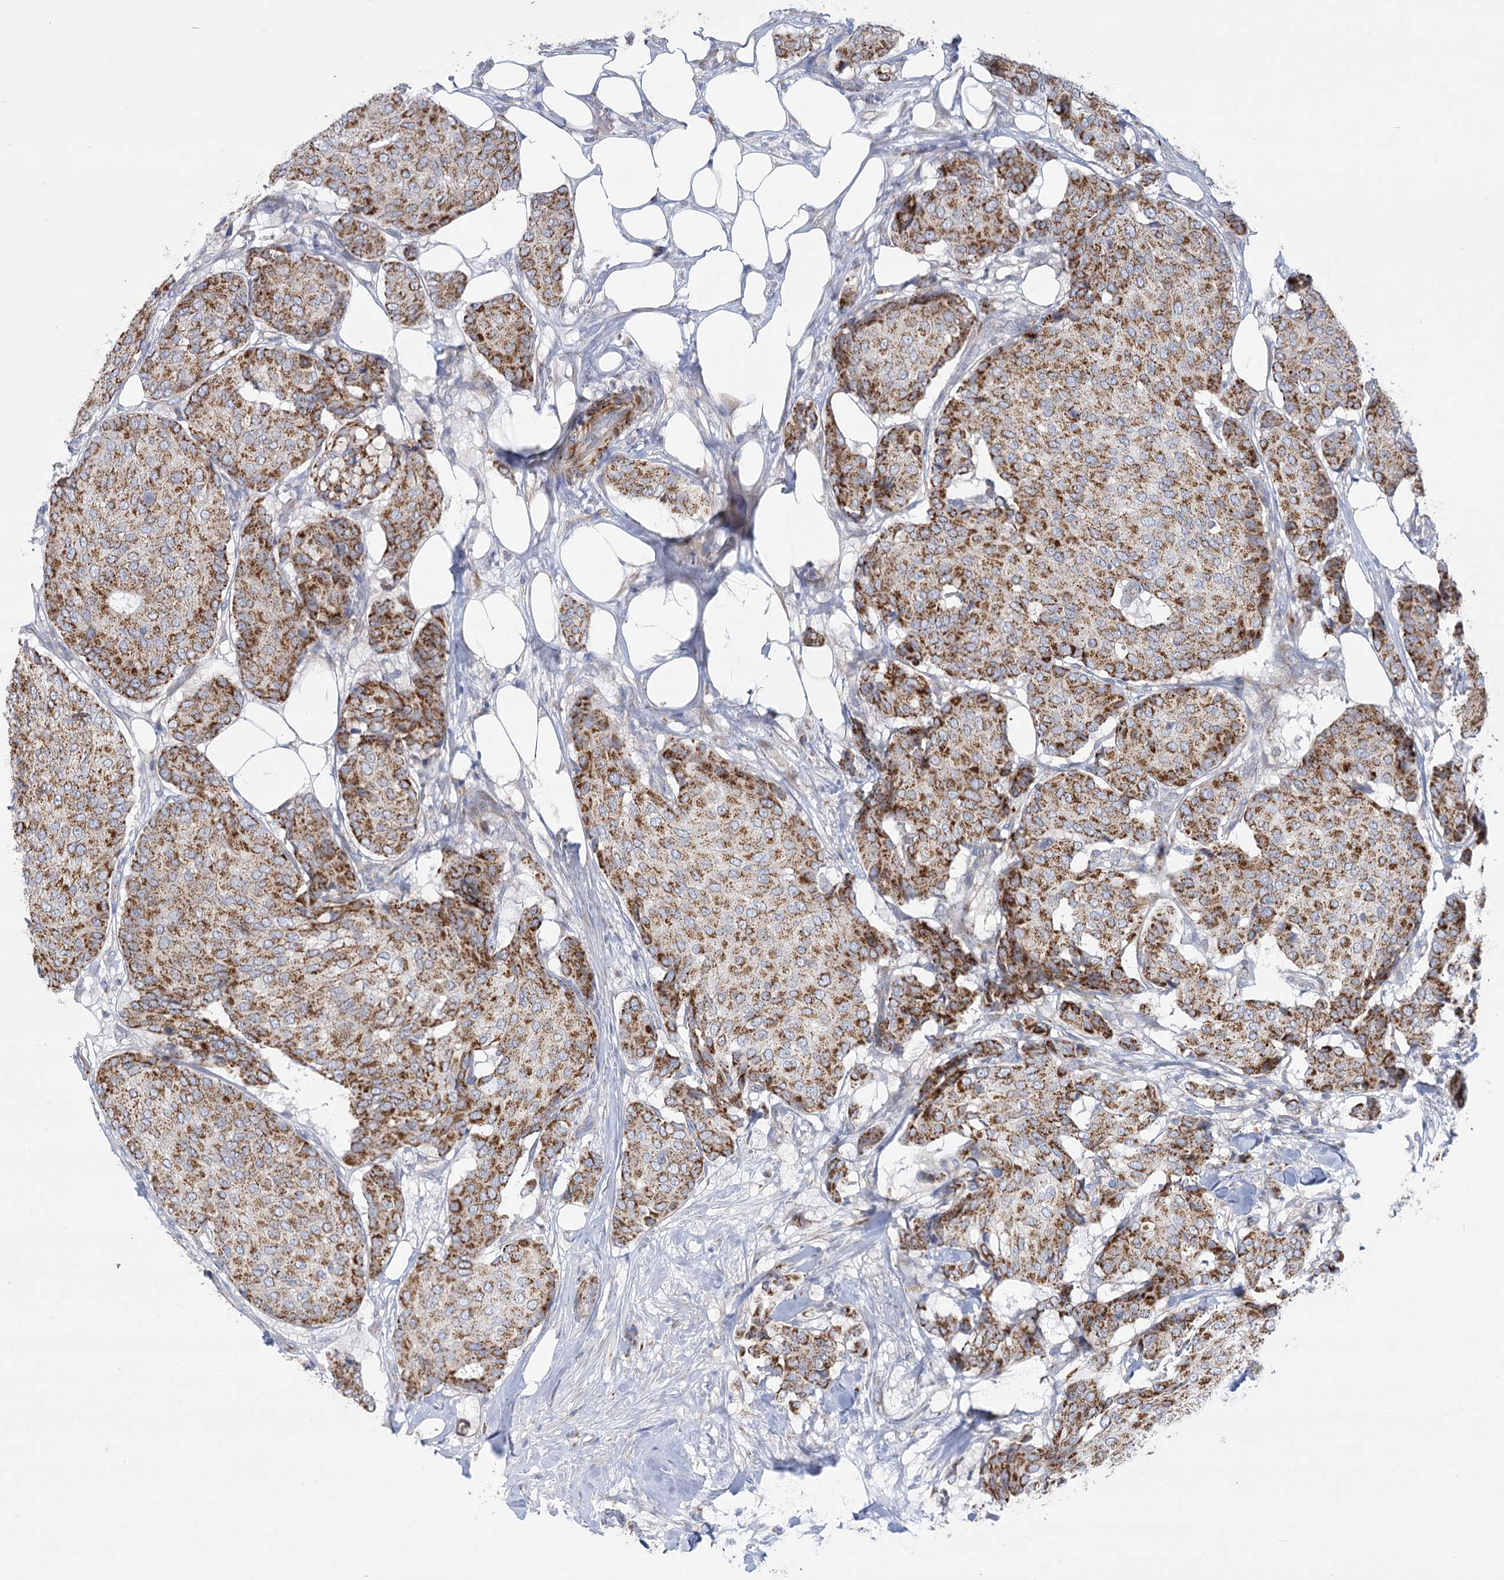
{"staining": {"intensity": "moderate", "quantity": ">75%", "location": "cytoplasmic/membranous"}, "tissue": "breast cancer", "cell_type": "Tumor cells", "image_type": "cancer", "snomed": [{"axis": "morphology", "description": "Duct carcinoma"}, {"axis": "topography", "description": "Breast"}], "caption": "The immunohistochemical stain highlights moderate cytoplasmic/membranous staining in tumor cells of breast invasive ductal carcinoma tissue. The protein is stained brown, and the nuclei are stained in blue (DAB IHC with brightfield microscopy, high magnification).", "gene": "DHTKD1", "patient": {"sex": "female", "age": 75}}